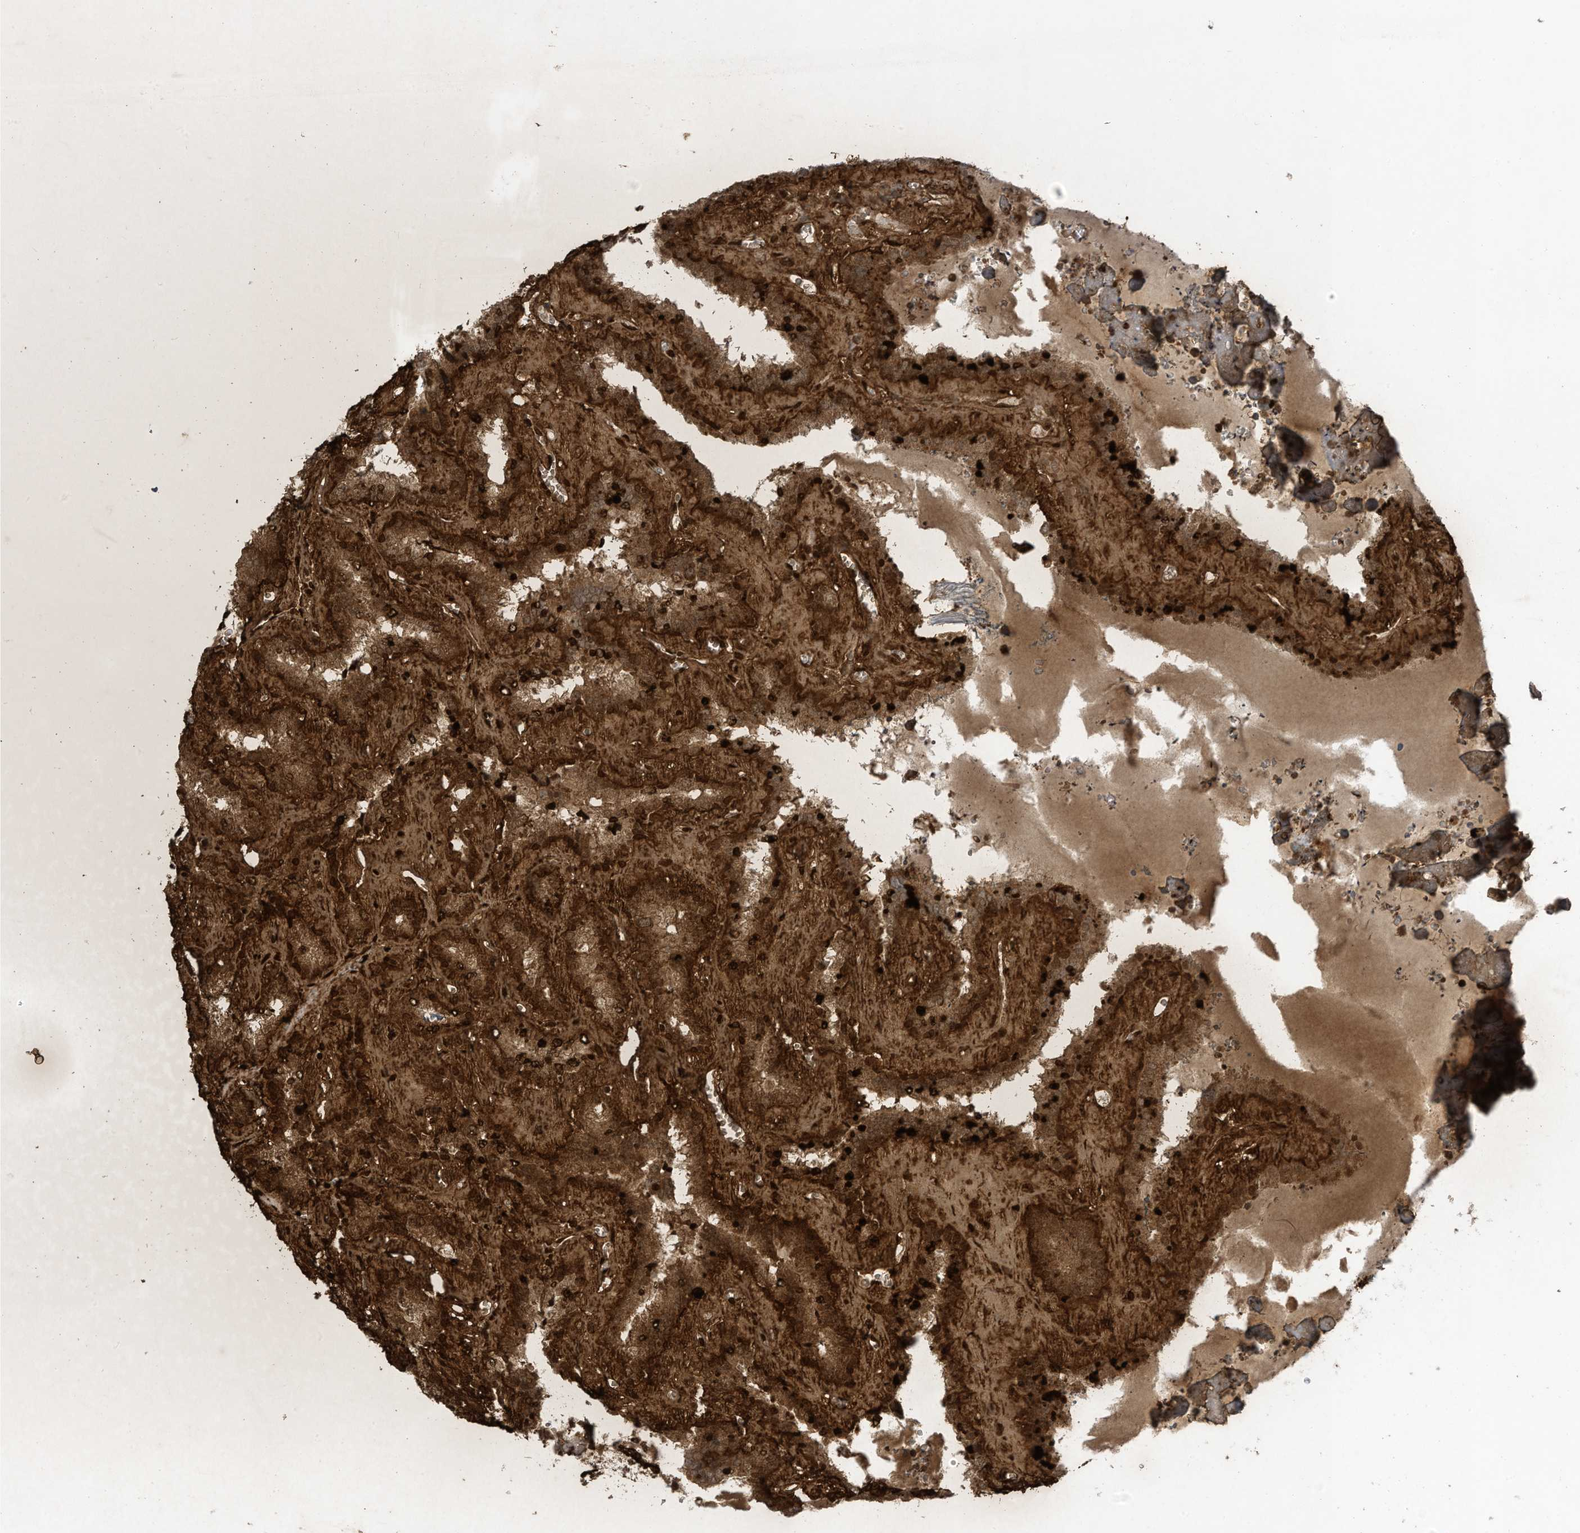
{"staining": {"intensity": "strong", "quantity": ">75%", "location": "cytoplasmic/membranous"}, "tissue": "seminal vesicle", "cell_type": "Glandular cells", "image_type": "normal", "snomed": [{"axis": "morphology", "description": "Normal tissue, NOS"}, {"axis": "topography", "description": "Prostate"}, {"axis": "topography", "description": "Seminal veicle"}], "caption": "Immunohistochemistry (IHC) (DAB) staining of benign seminal vesicle demonstrates strong cytoplasmic/membranous protein positivity in approximately >75% of glandular cells.", "gene": "REPS1", "patient": {"sex": "male", "age": 59}}